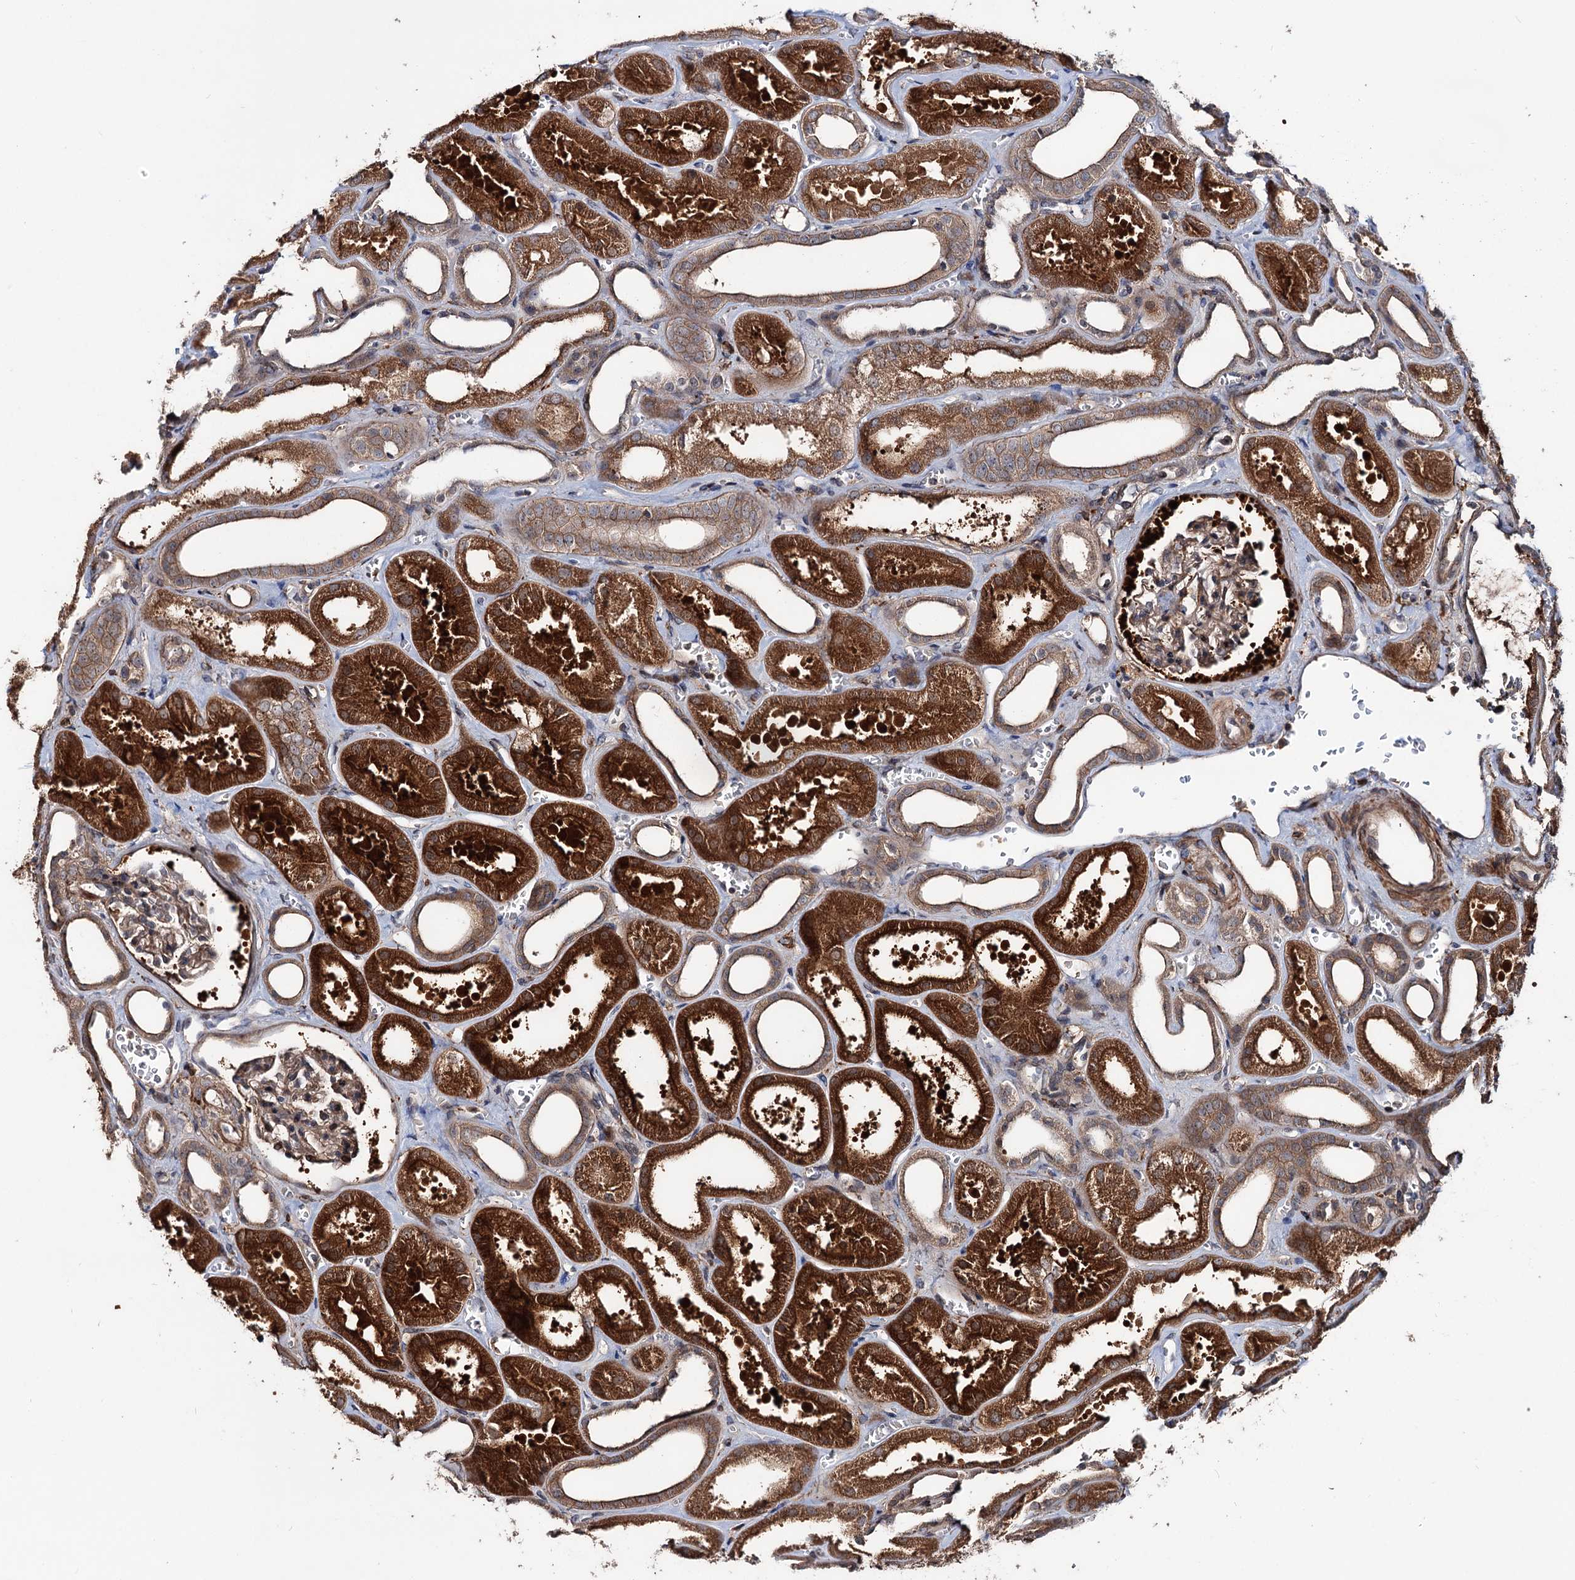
{"staining": {"intensity": "moderate", "quantity": ">75%", "location": "cytoplasmic/membranous"}, "tissue": "kidney", "cell_type": "Cells in glomeruli", "image_type": "normal", "snomed": [{"axis": "morphology", "description": "Normal tissue, NOS"}, {"axis": "morphology", "description": "Adenocarcinoma, NOS"}, {"axis": "topography", "description": "Kidney"}], "caption": "High-magnification brightfield microscopy of unremarkable kidney stained with DAB (brown) and counterstained with hematoxylin (blue). cells in glomeruli exhibit moderate cytoplasmic/membranous positivity is appreciated in about>75% of cells.", "gene": "GRIP1", "patient": {"sex": "female", "age": 68}}